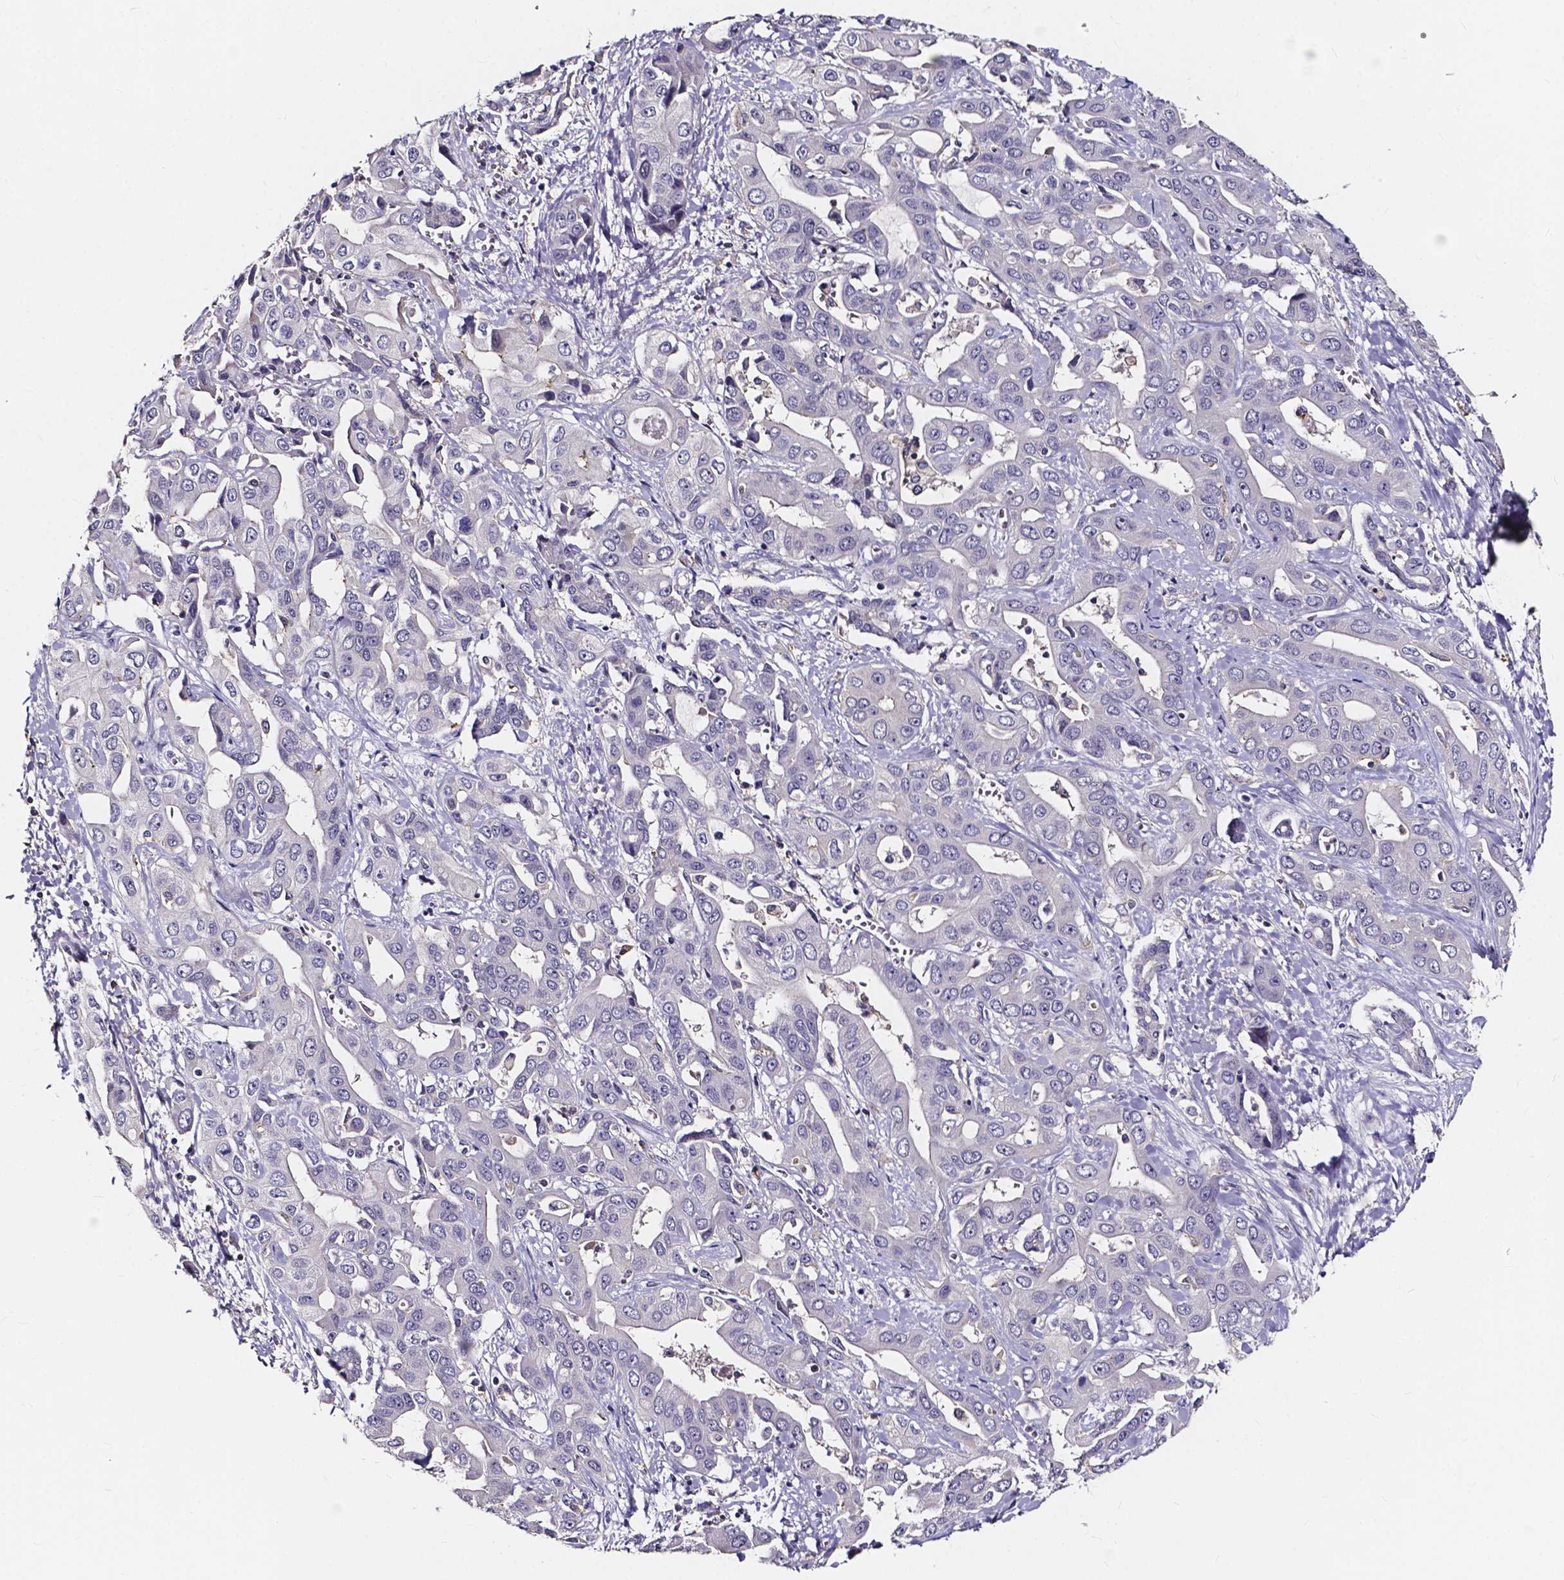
{"staining": {"intensity": "negative", "quantity": "none", "location": "none"}, "tissue": "liver cancer", "cell_type": "Tumor cells", "image_type": "cancer", "snomed": [{"axis": "morphology", "description": "Cholangiocarcinoma"}, {"axis": "topography", "description": "Liver"}], "caption": "An immunohistochemistry (IHC) image of liver cancer (cholangiocarcinoma) is shown. There is no staining in tumor cells of liver cancer (cholangiocarcinoma).", "gene": "SPOCD1", "patient": {"sex": "female", "age": 52}}